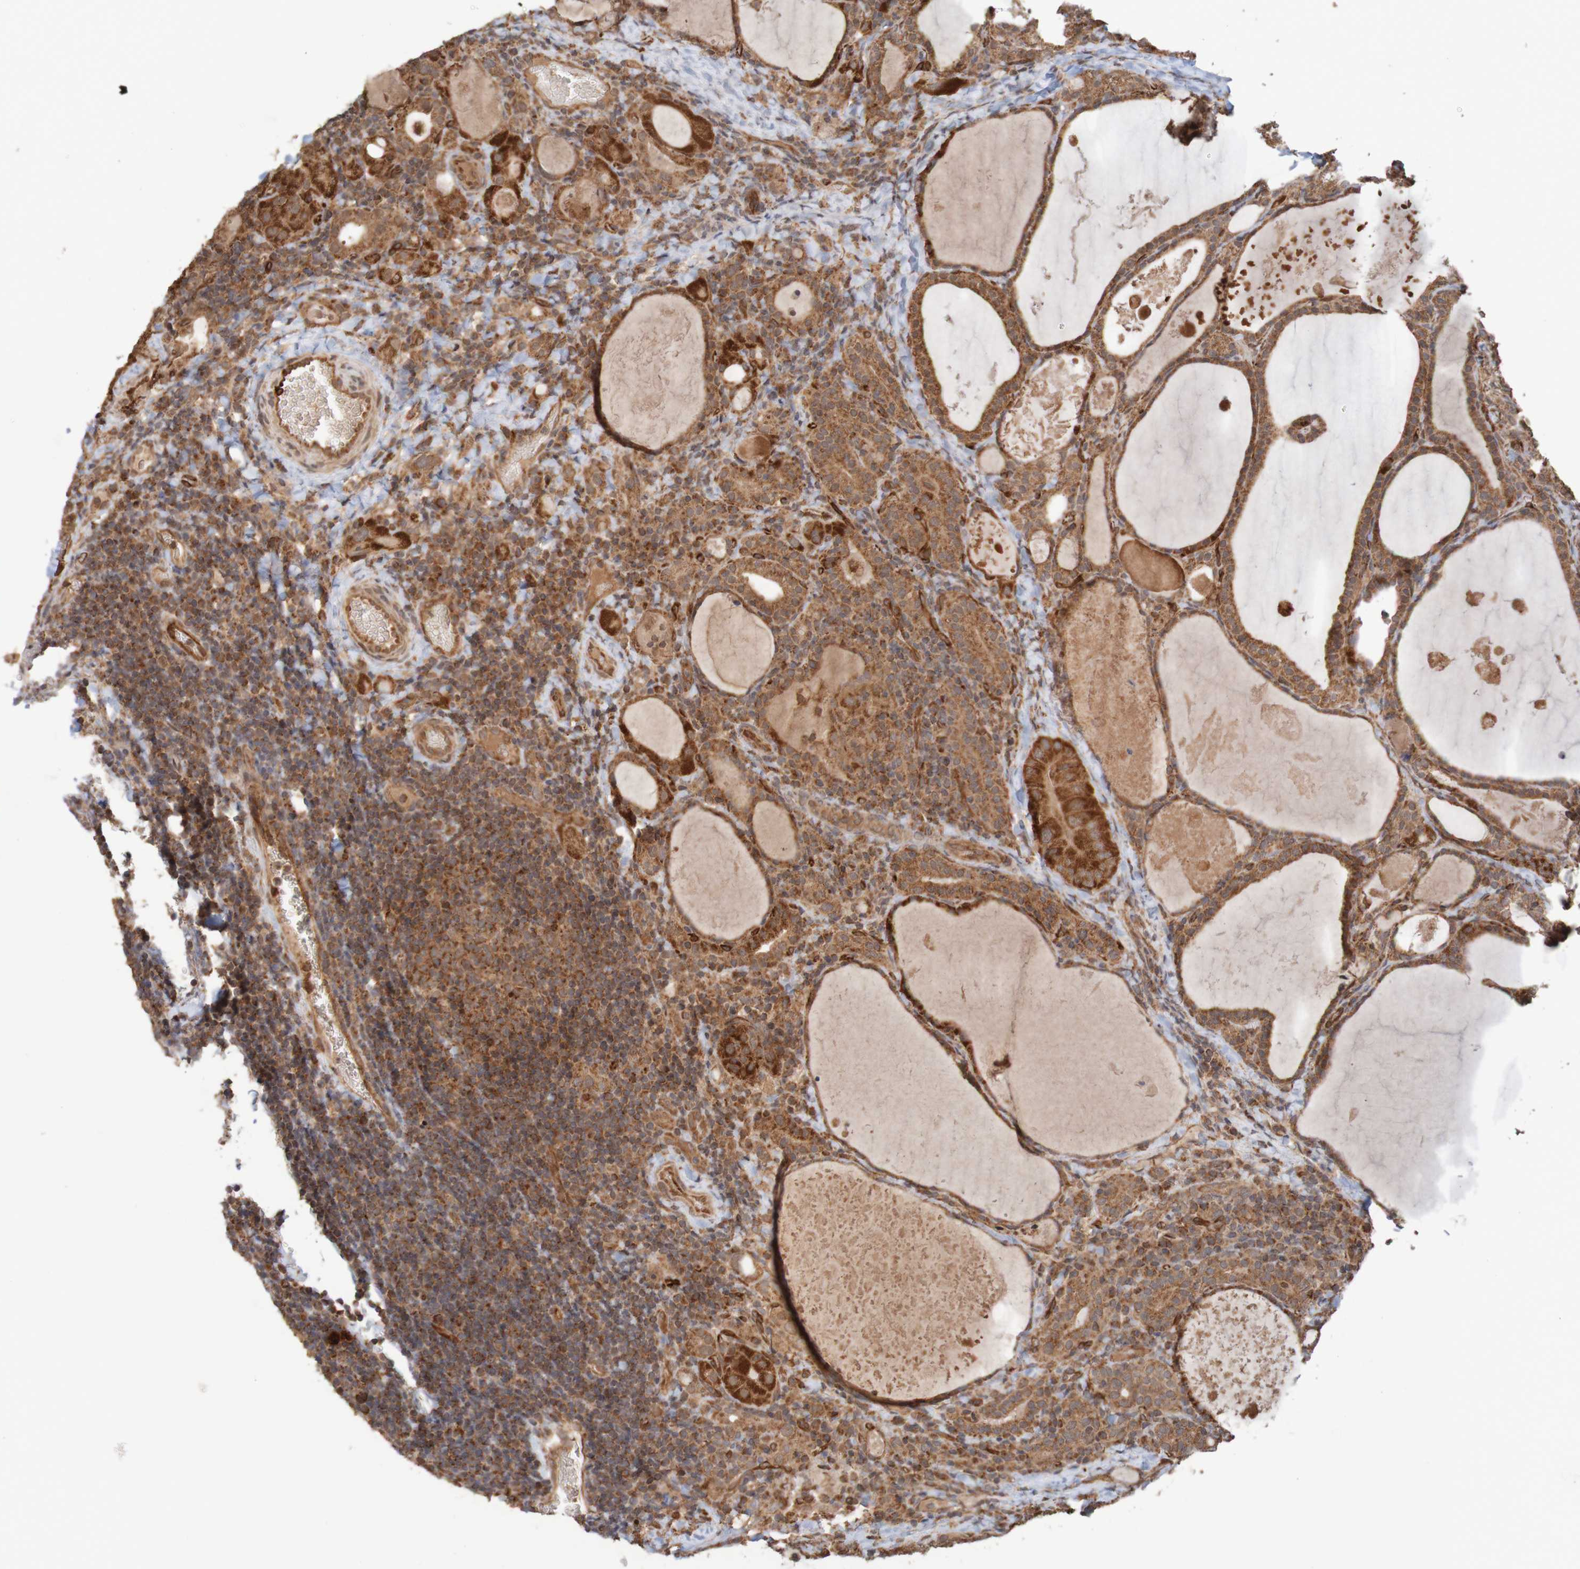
{"staining": {"intensity": "strong", "quantity": ">75%", "location": "cytoplasmic/membranous"}, "tissue": "thyroid cancer", "cell_type": "Tumor cells", "image_type": "cancer", "snomed": [{"axis": "morphology", "description": "Papillary adenocarcinoma, NOS"}, {"axis": "topography", "description": "Thyroid gland"}], "caption": "Thyroid cancer (papillary adenocarcinoma) tissue exhibits strong cytoplasmic/membranous expression in approximately >75% of tumor cells The staining was performed using DAB (3,3'-diaminobenzidine) to visualize the protein expression in brown, while the nuclei were stained in blue with hematoxylin (Magnification: 20x).", "gene": "MRPL52", "patient": {"sex": "female", "age": 42}}